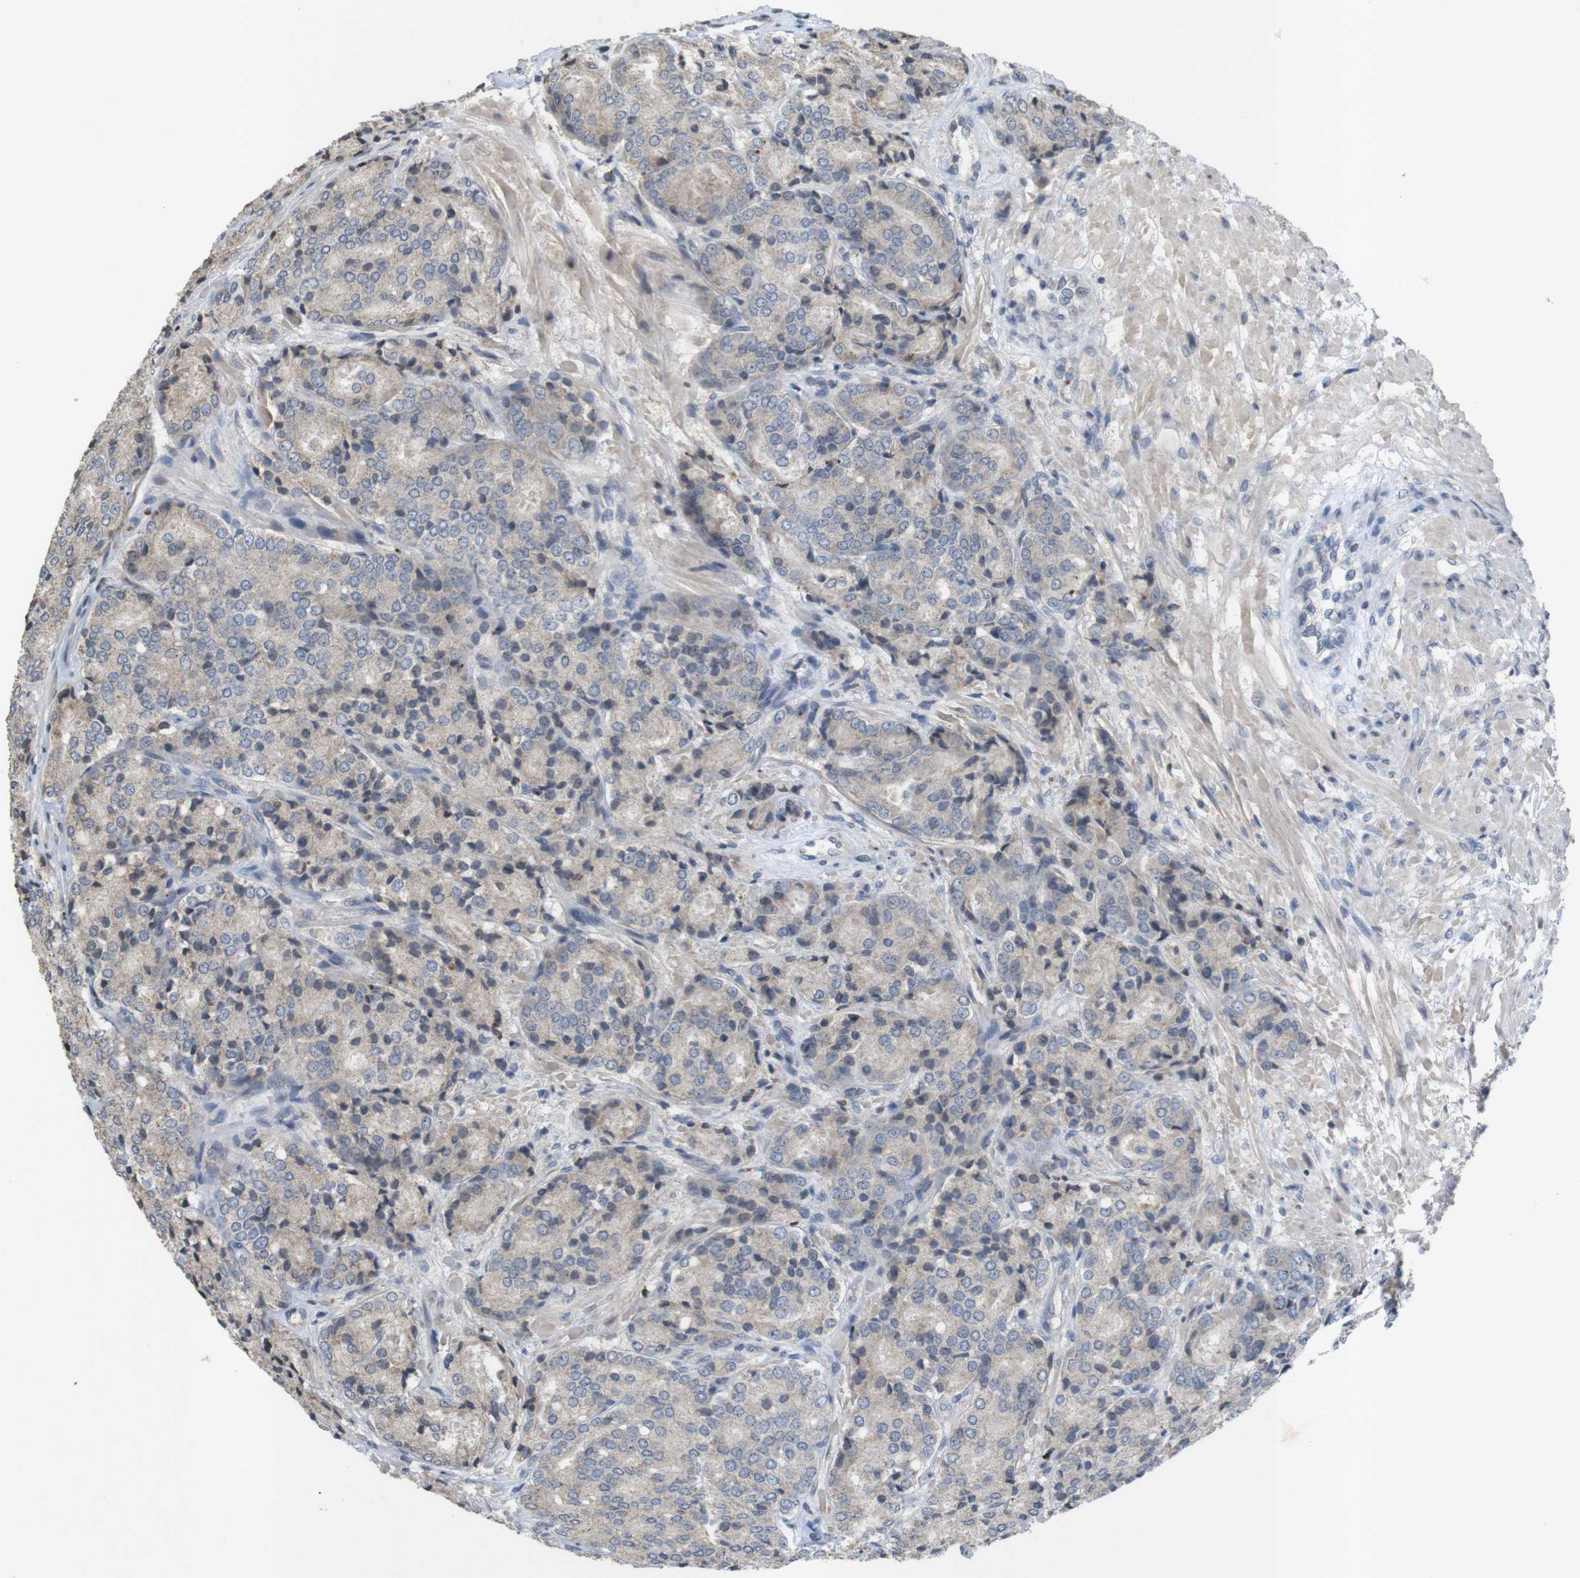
{"staining": {"intensity": "weak", "quantity": "<25%", "location": "cytoplasmic/membranous"}, "tissue": "prostate cancer", "cell_type": "Tumor cells", "image_type": "cancer", "snomed": [{"axis": "morphology", "description": "Adenocarcinoma, High grade"}, {"axis": "topography", "description": "Prostate"}], "caption": "Image shows no protein positivity in tumor cells of high-grade adenocarcinoma (prostate) tissue.", "gene": "TSPAN14", "patient": {"sex": "male", "age": 65}}